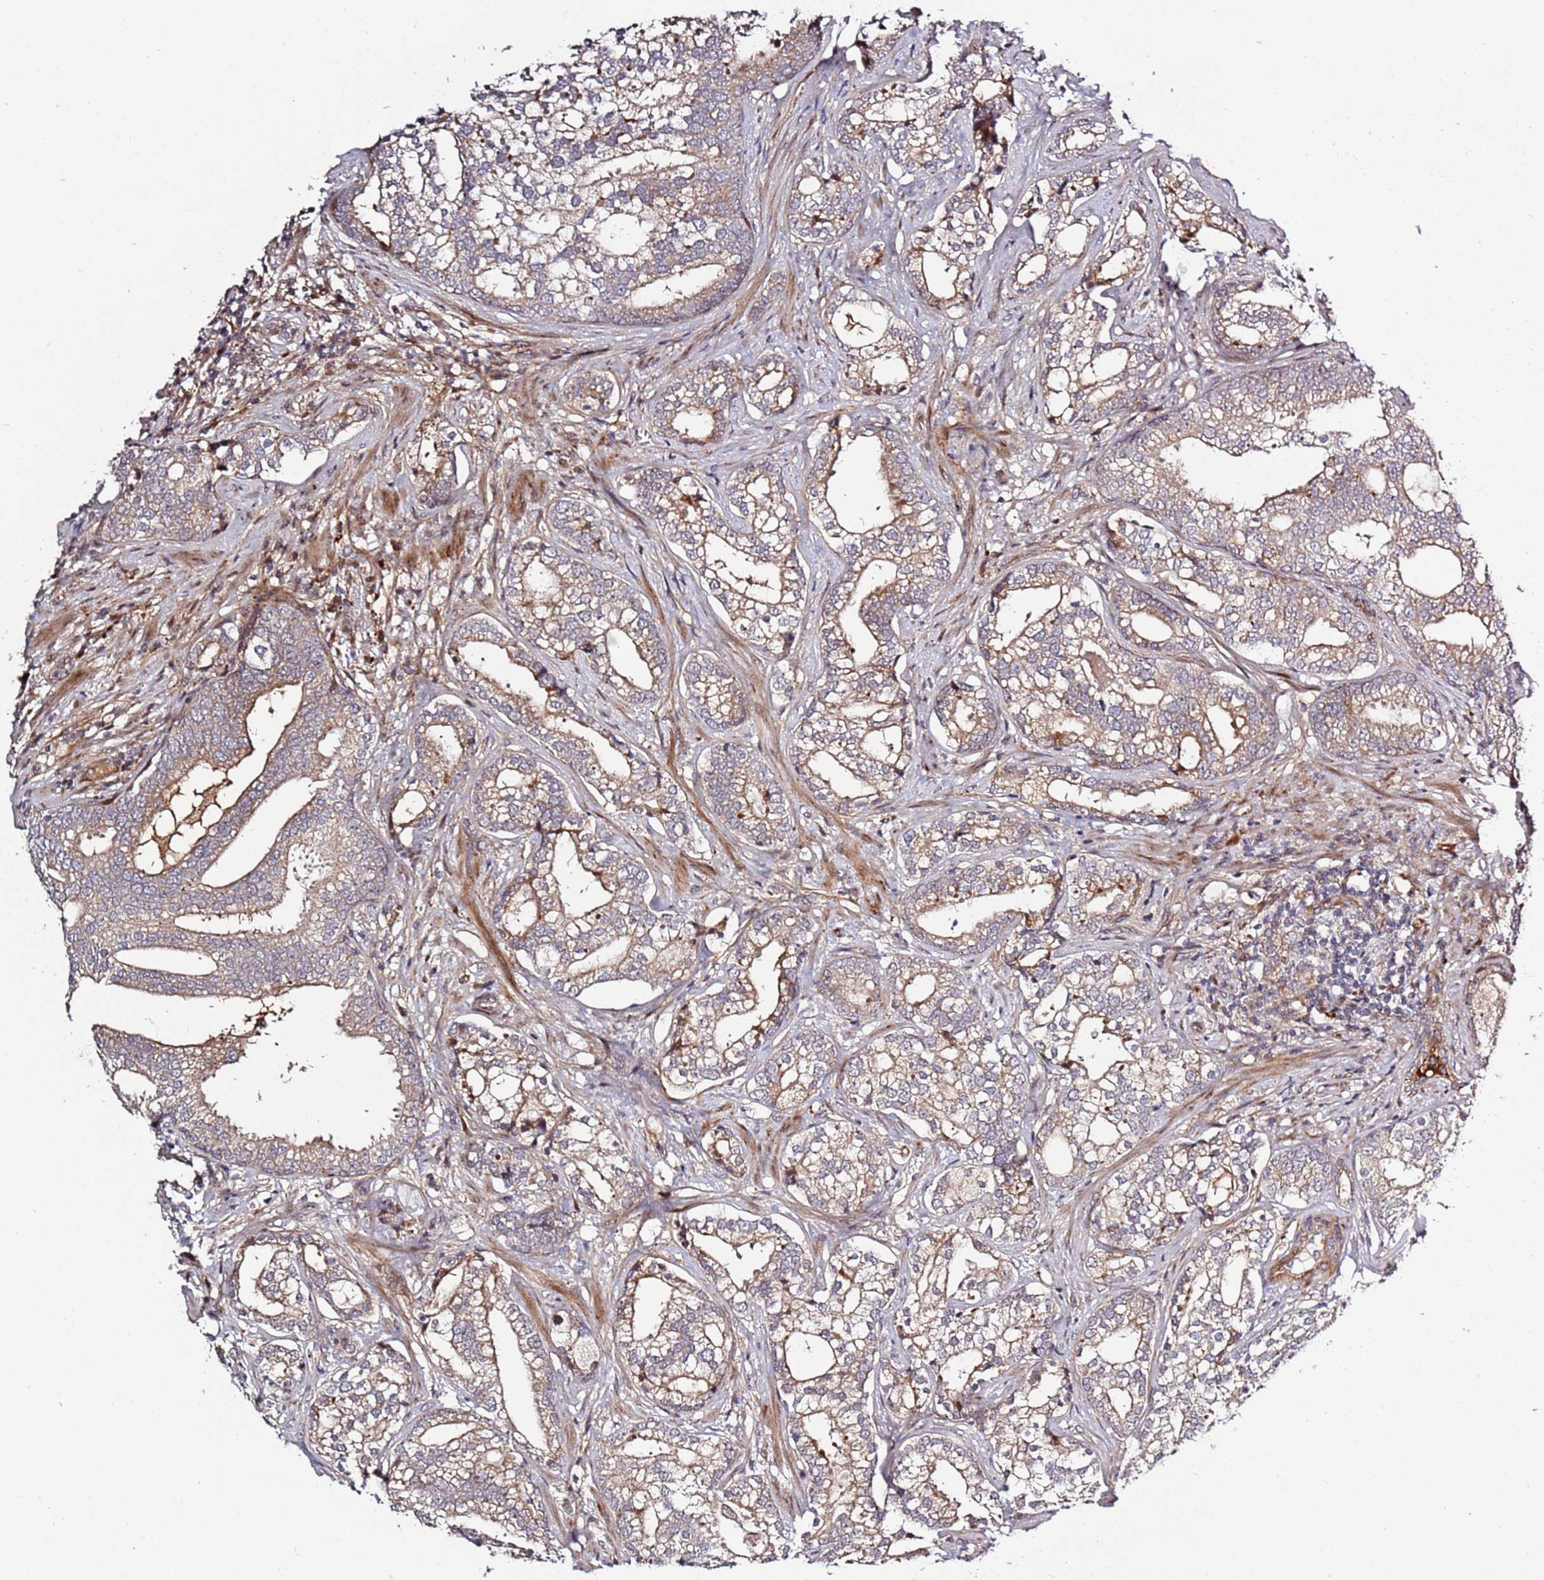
{"staining": {"intensity": "moderate", "quantity": ">75%", "location": "cytoplasmic/membranous"}, "tissue": "prostate cancer", "cell_type": "Tumor cells", "image_type": "cancer", "snomed": [{"axis": "morphology", "description": "Adenocarcinoma, High grade"}, {"axis": "topography", "description": "Prostate"}], "caption": "IHC histopathology image of prostate cancer stained for a protein (brown), which shows medium levels of moderate cytoplasmic/membranous positivity in approximately >75% of tumor cells.", "gene": "RHBDL1", "patient": {"sex": "male", "age": 75}}